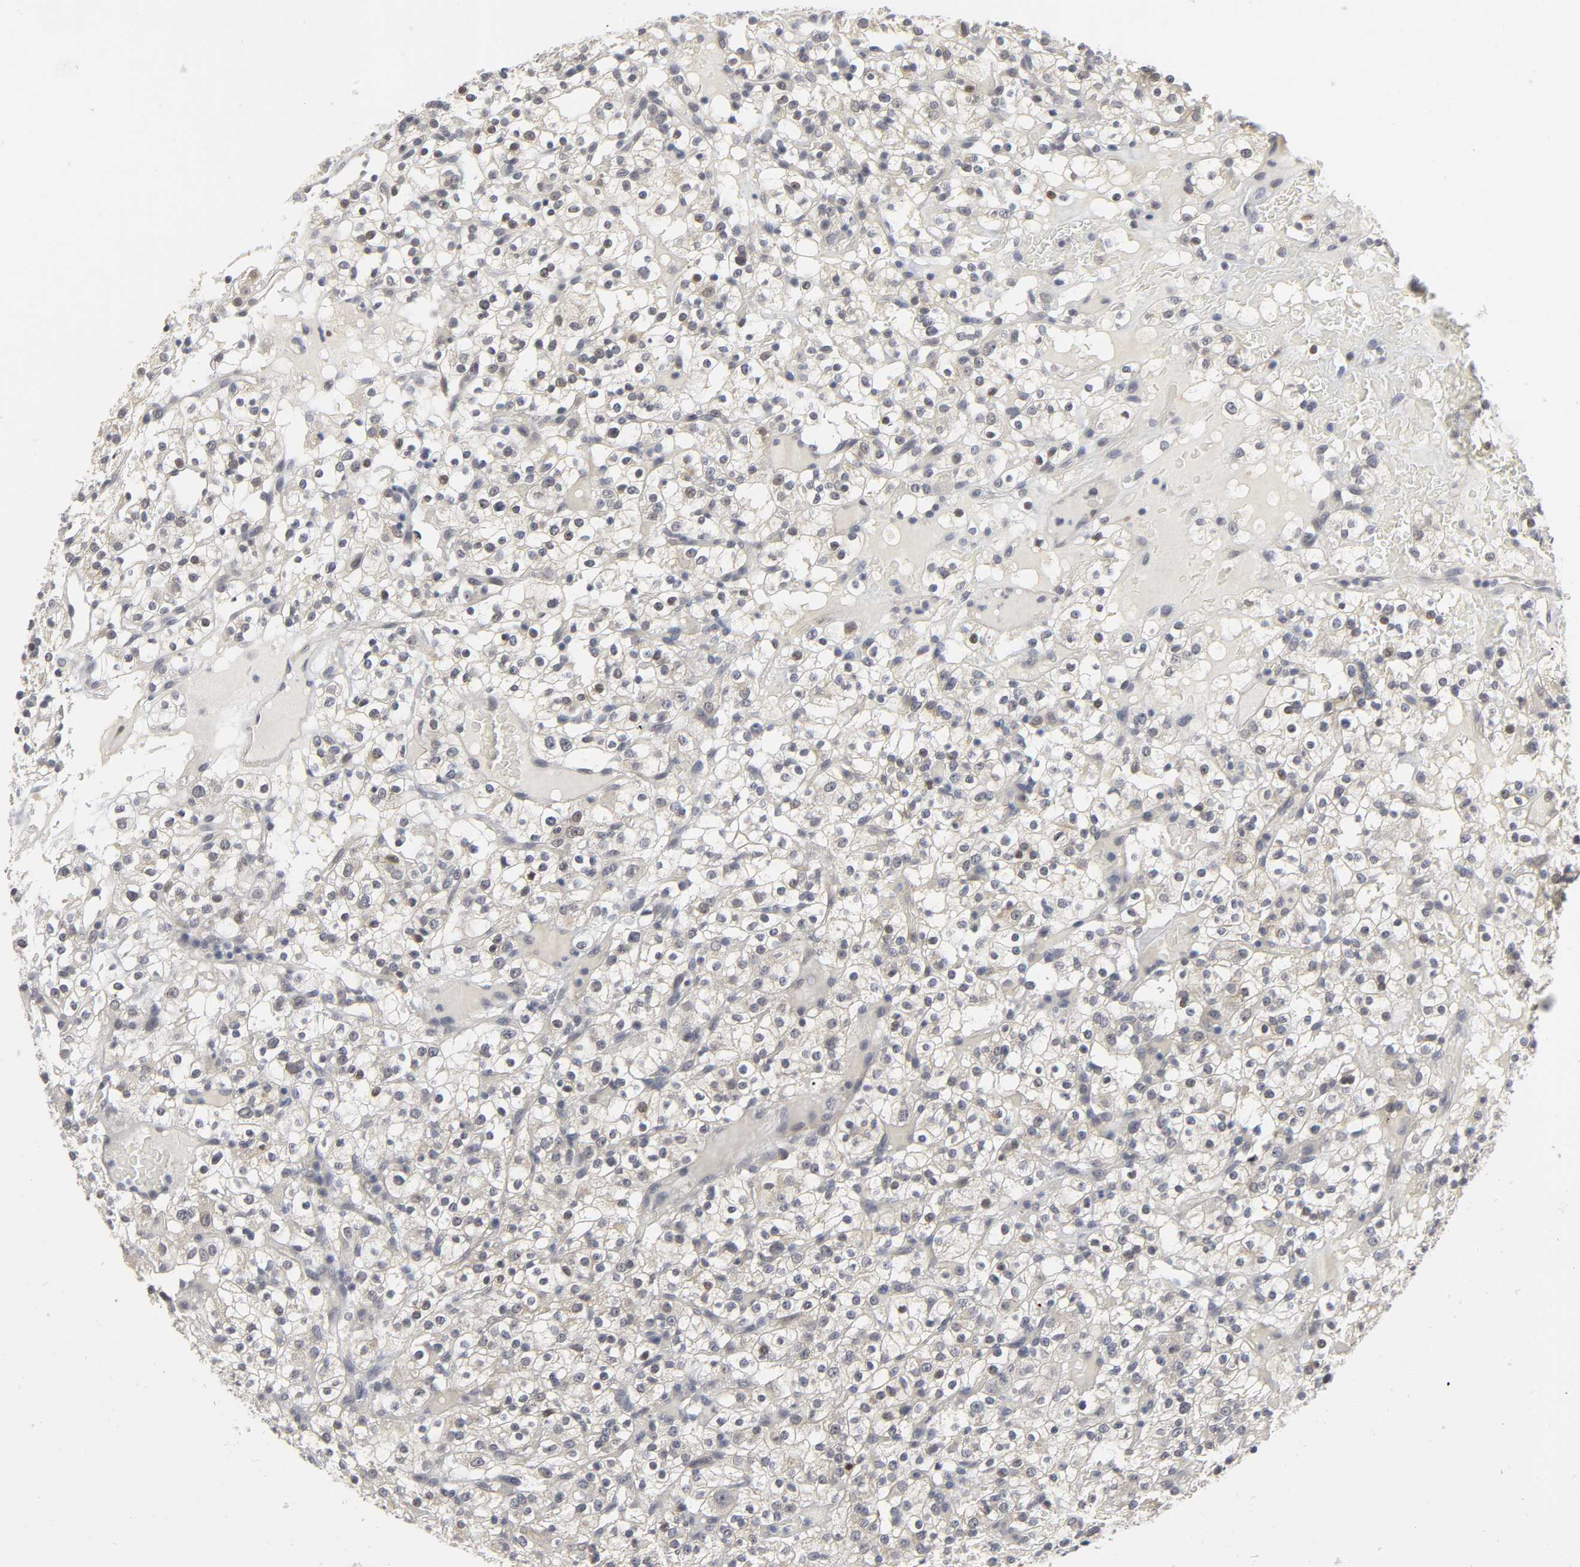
{"staining": {"intensity": "weak", "quantity": "<25%", "location": "nuclear"}, "tissue": "renal cancer", "cell_type": "Tumor cells", "image_type": "cancer", "snomed": [{"axis": "morphology", "description": "Normal tissue, NOS"}, {"axis": "morphology", "description": "Adenocarcinoma, NOS"}, {"axis": "topography", "description": "Kidney"}], "caption": "Tumor cells are negative for brown protein staining in renal adenocarcinoma. (Stains: DAB immunohistochemistry with hematoxylin counter stain, Microscopy: brightfield microscopy at high magnification).", "gene": "PDLIM3", "patient": {"sex": "female", "age": 72}}